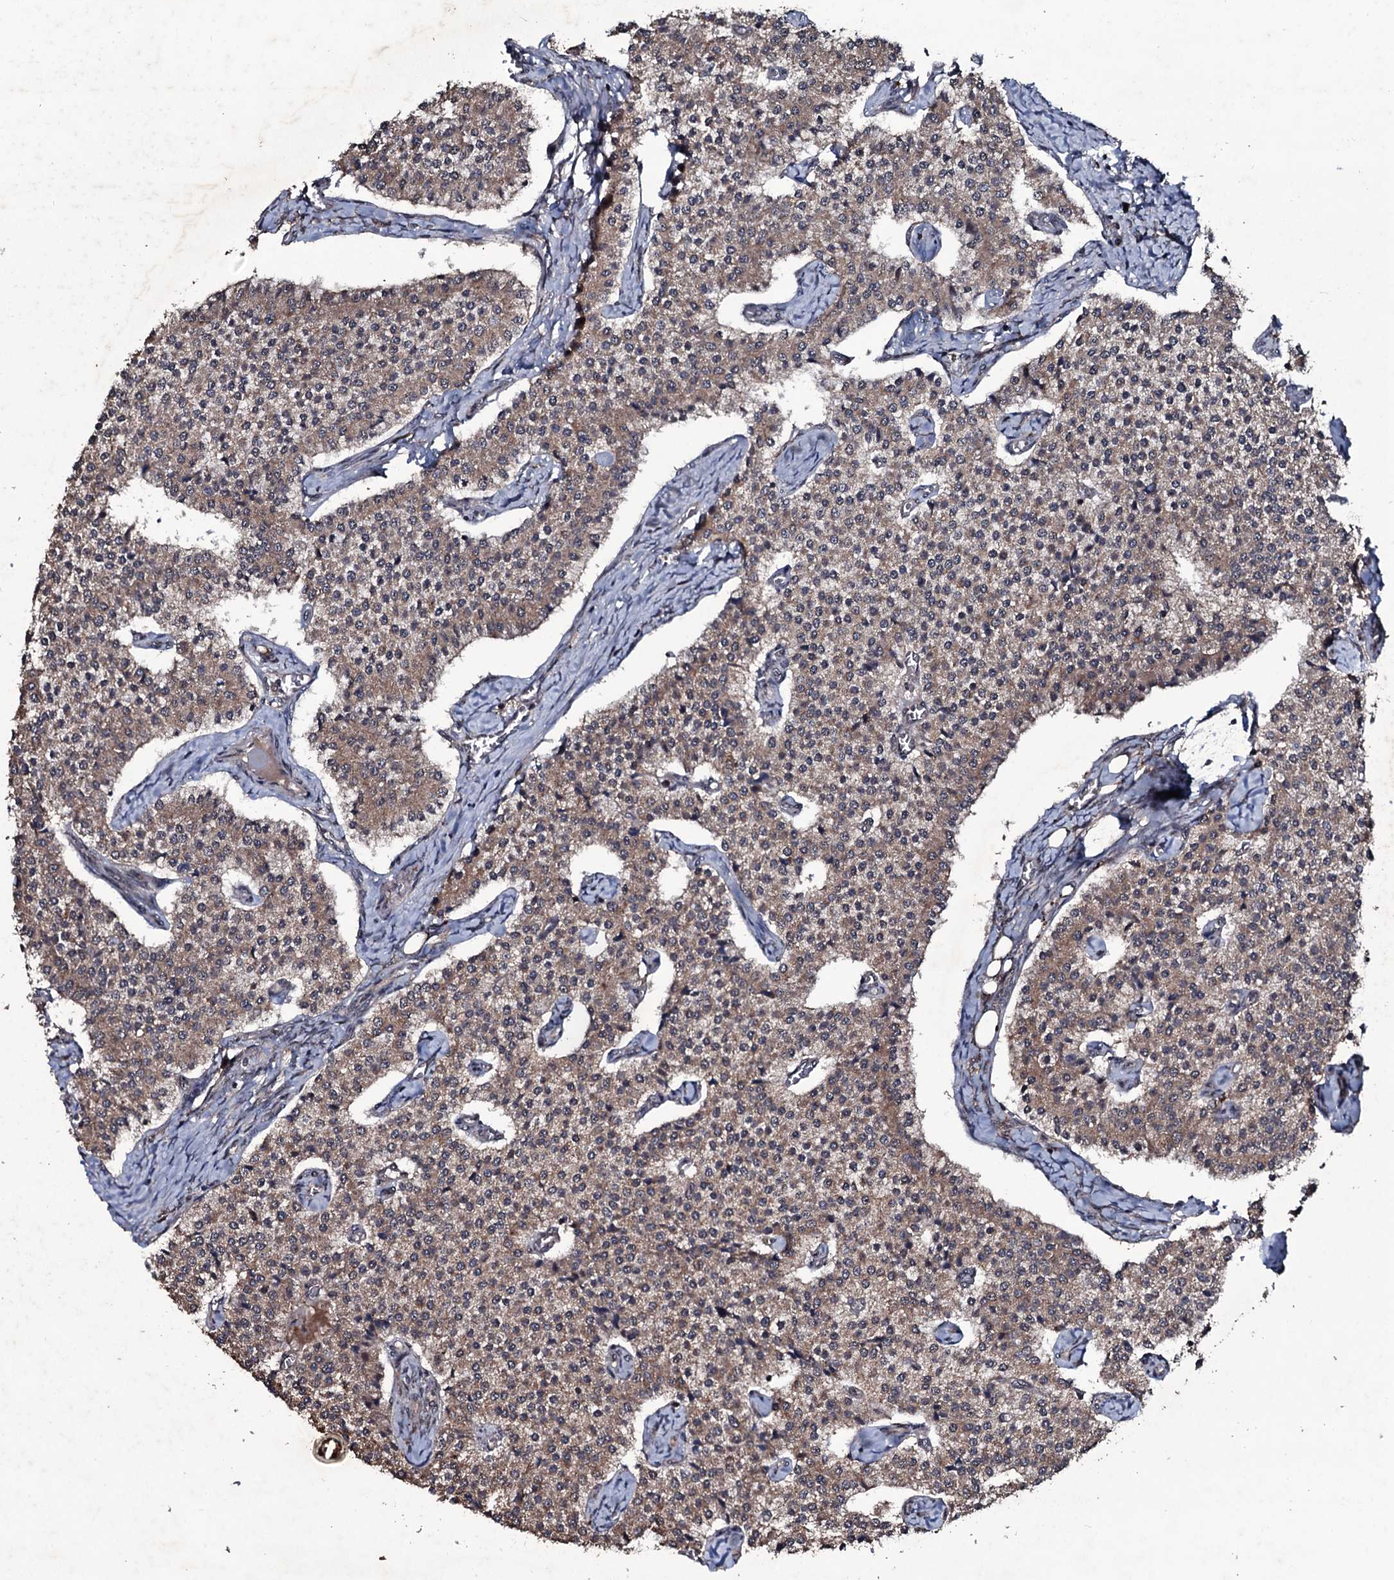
{"staining": {"intensity": "moderate", "quantity": ">75%", "location": "cytoplasmic/membranous"}, "tissue": "carcinoid", "cell_type": "Tumor cells", "image_type": "cancer", "snomed": [{"axis": "morphology", "description": "Carcinoid, malignant, NOS"}, {"axis": "topography", "description": "Colon"}], "caption": "Carcinoid tissue reveals moderate cytoplasmic/membranous expression in about >75% of tumor cells", "gene": "MRPS31", "patient": {"sex": "female", "age": 52}}